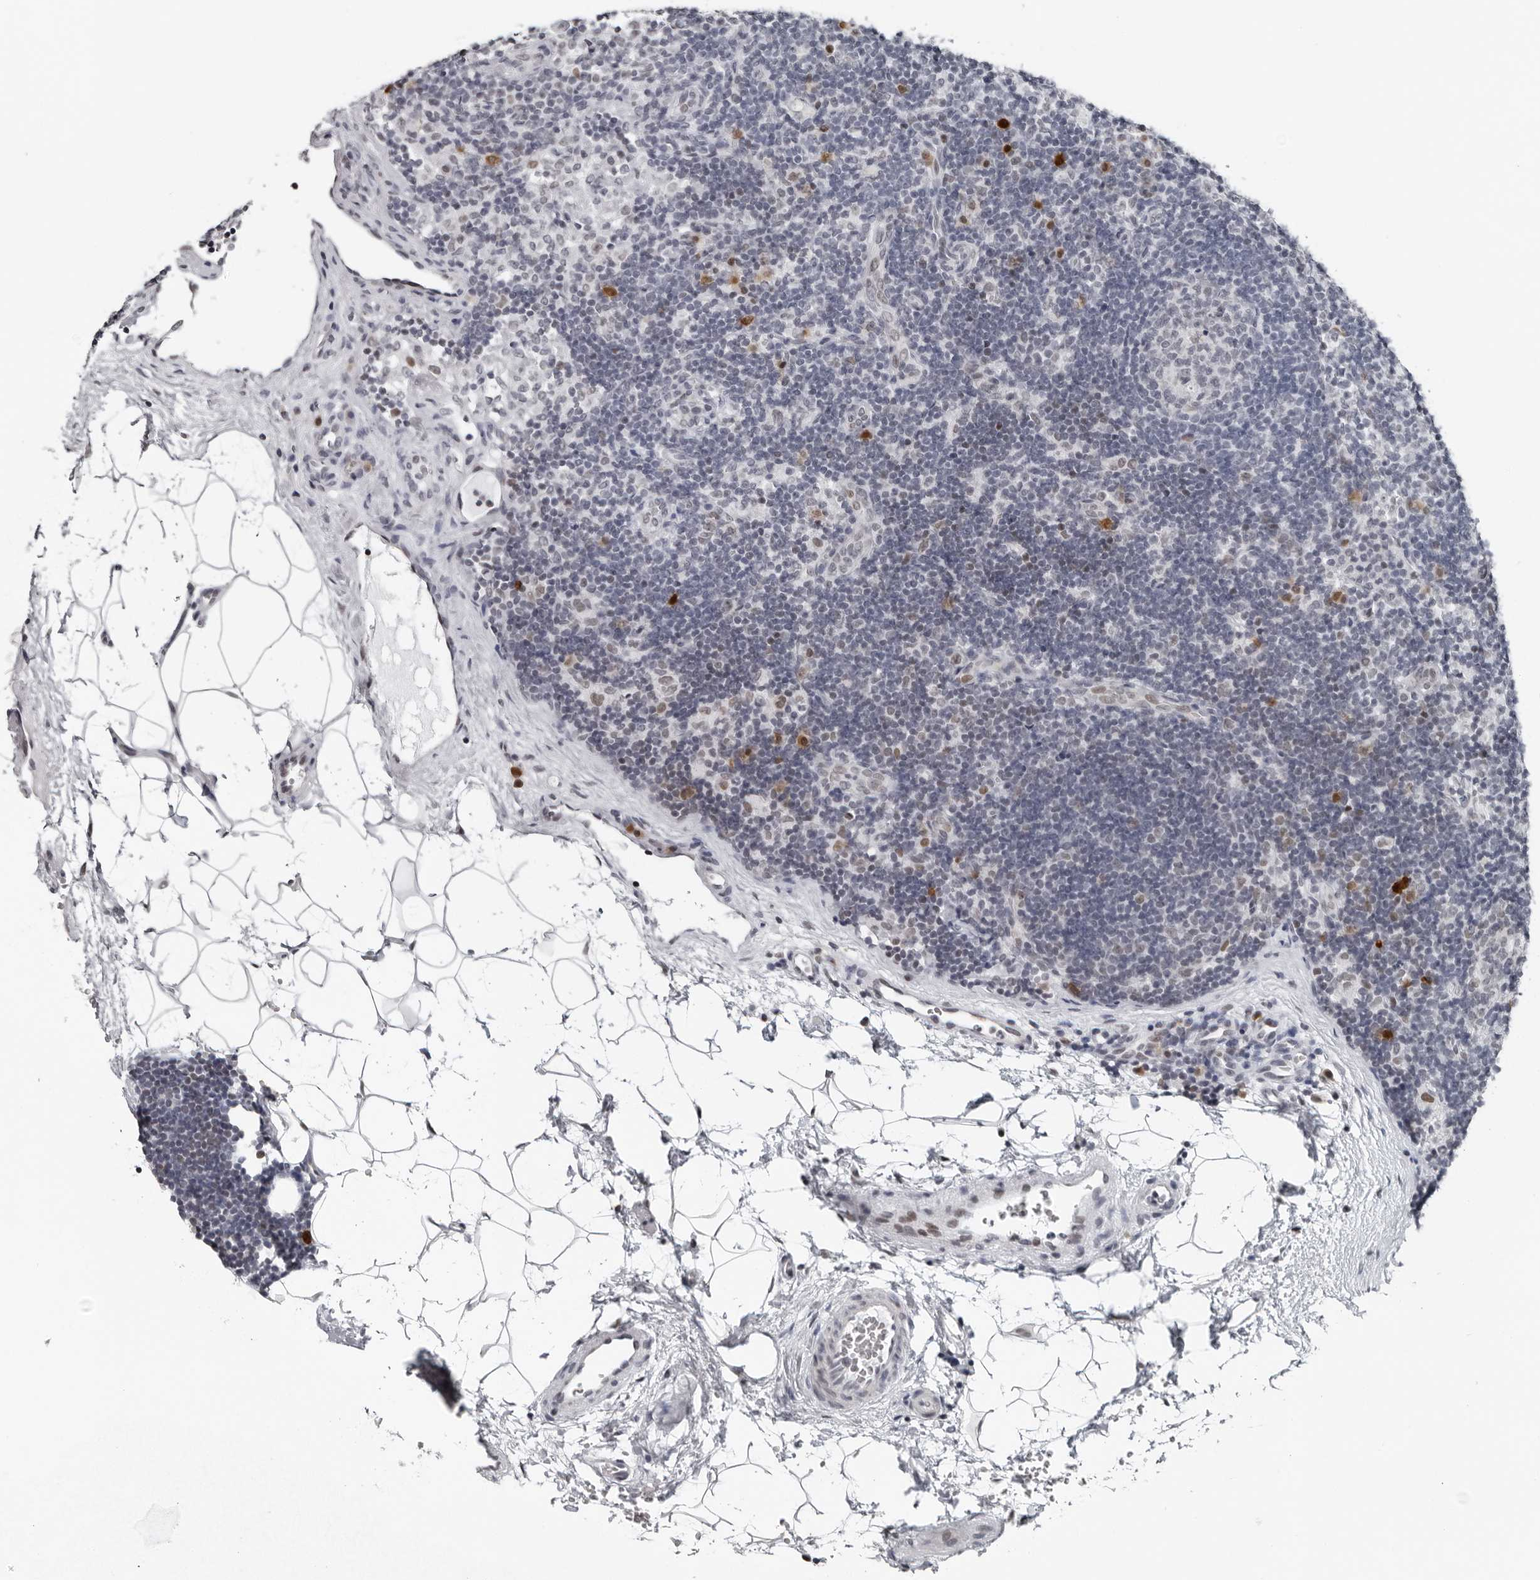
{"staining": {"intensity": "negative", "quantity": "none", "location": "none"}, "tissue": "lymph node", "cell_type": "Germinal center cells", "image_type": "normal", "snomed": [{"axis": "morphology", "description": "Normal tissue, NOS"}, {"axis": "topography", "description": "Lymph node"}], "caption": "An image of lymph node stained for a protein reveals no brown staining in germinal center cells. The staining is performed using DAB (3,3'-diaminobenzidine) brown chromogen with nuclei counter-stained in using hematoxylin.", "gene": "PPP1R42", "patient": {"sex": "female", "age": 22}}